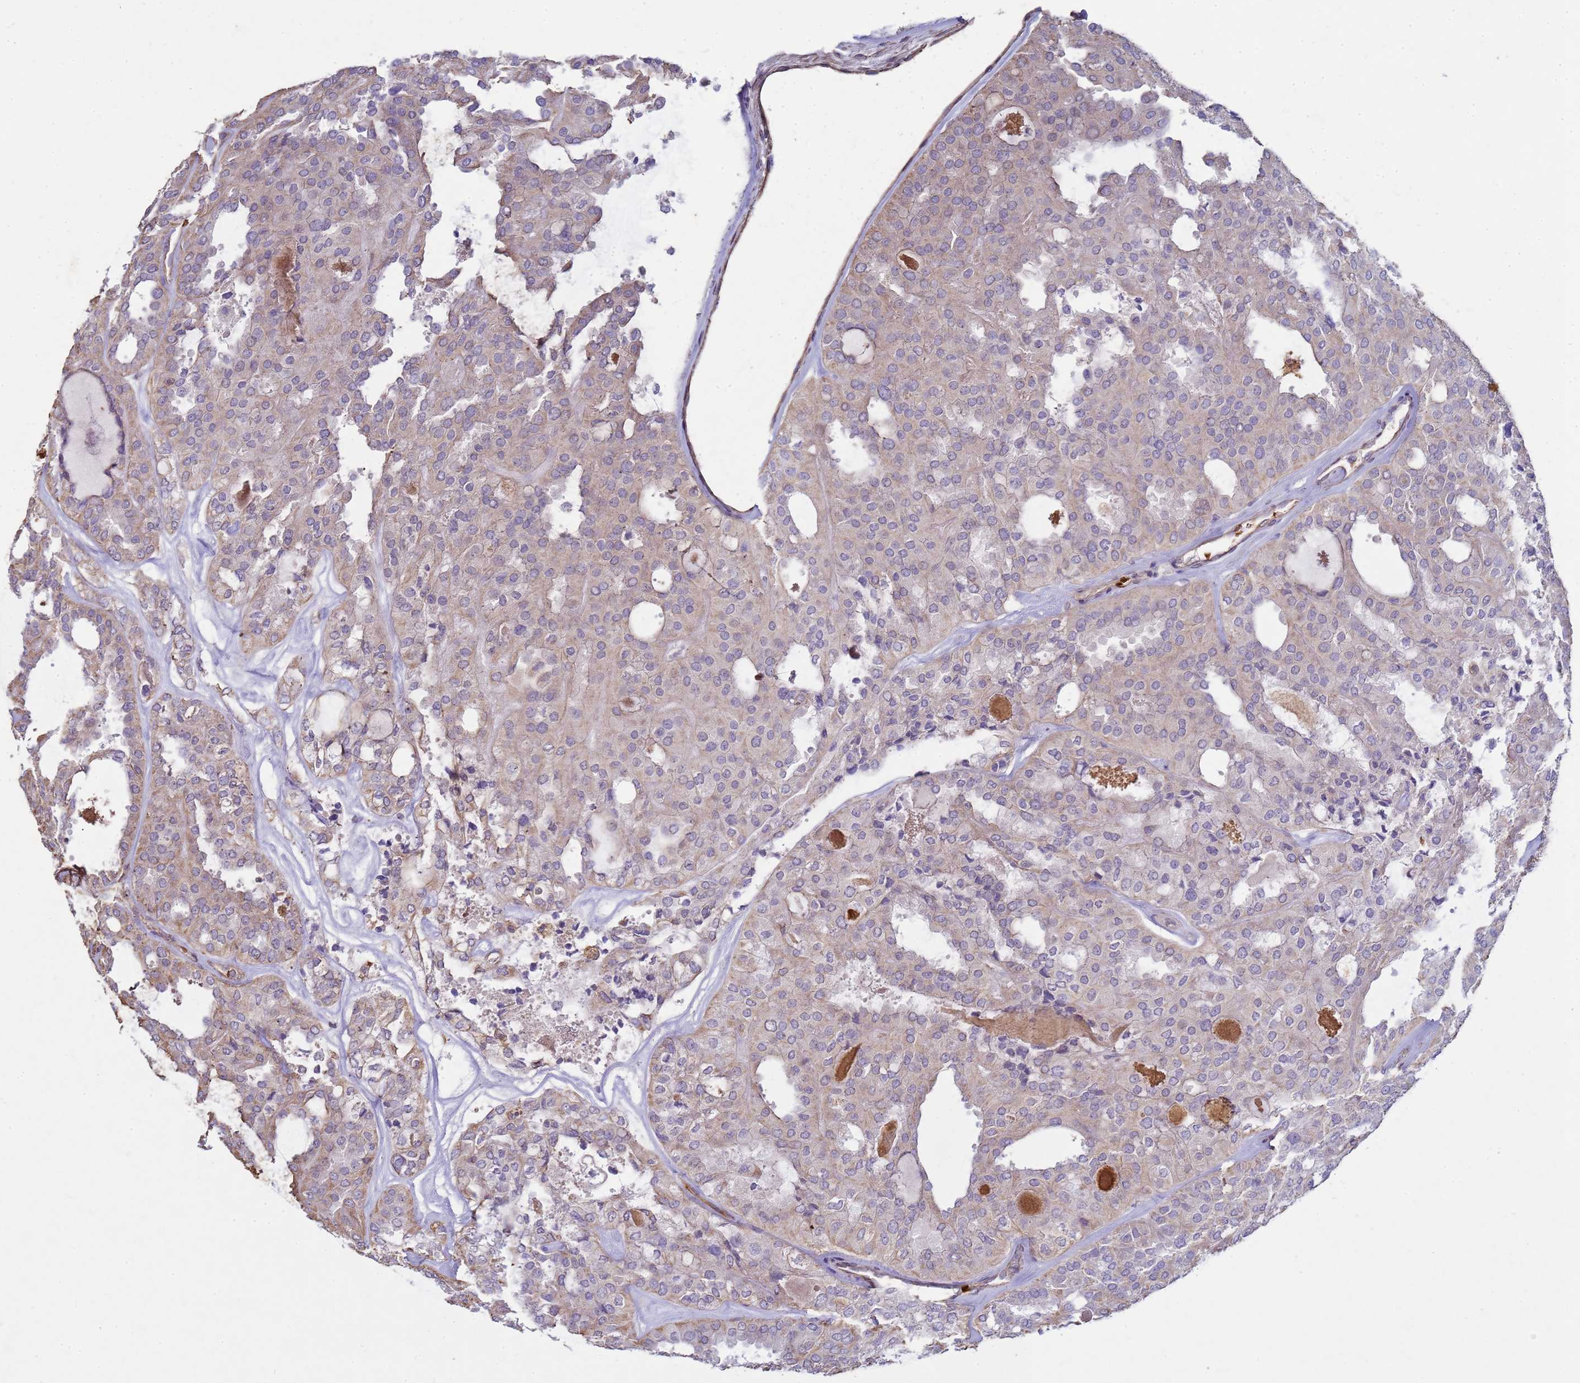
{"staining": {"intensity": "weak", "quantity": "25%-75%", "location": "cytoplasmic/membranous"}, "tissue": "thyroid cancer", "cell_type": "Tumor cells", "image_type": "cancer", "snomed": [{"axis": "morphology", "description": "Follicular adenoma carcinoma, NOS"}, {"axis": "topography", "description": "Thyroid gland"}], "caption": "This is a micrograph of immunohistochemistry staining of follicular adenoma carcinoma (thyroid), which shows weak staining in the cytoplasmic/membranous of tumor cells.", "gene": "SGIP1", "patient": {"sex": "male", "age": 75}}